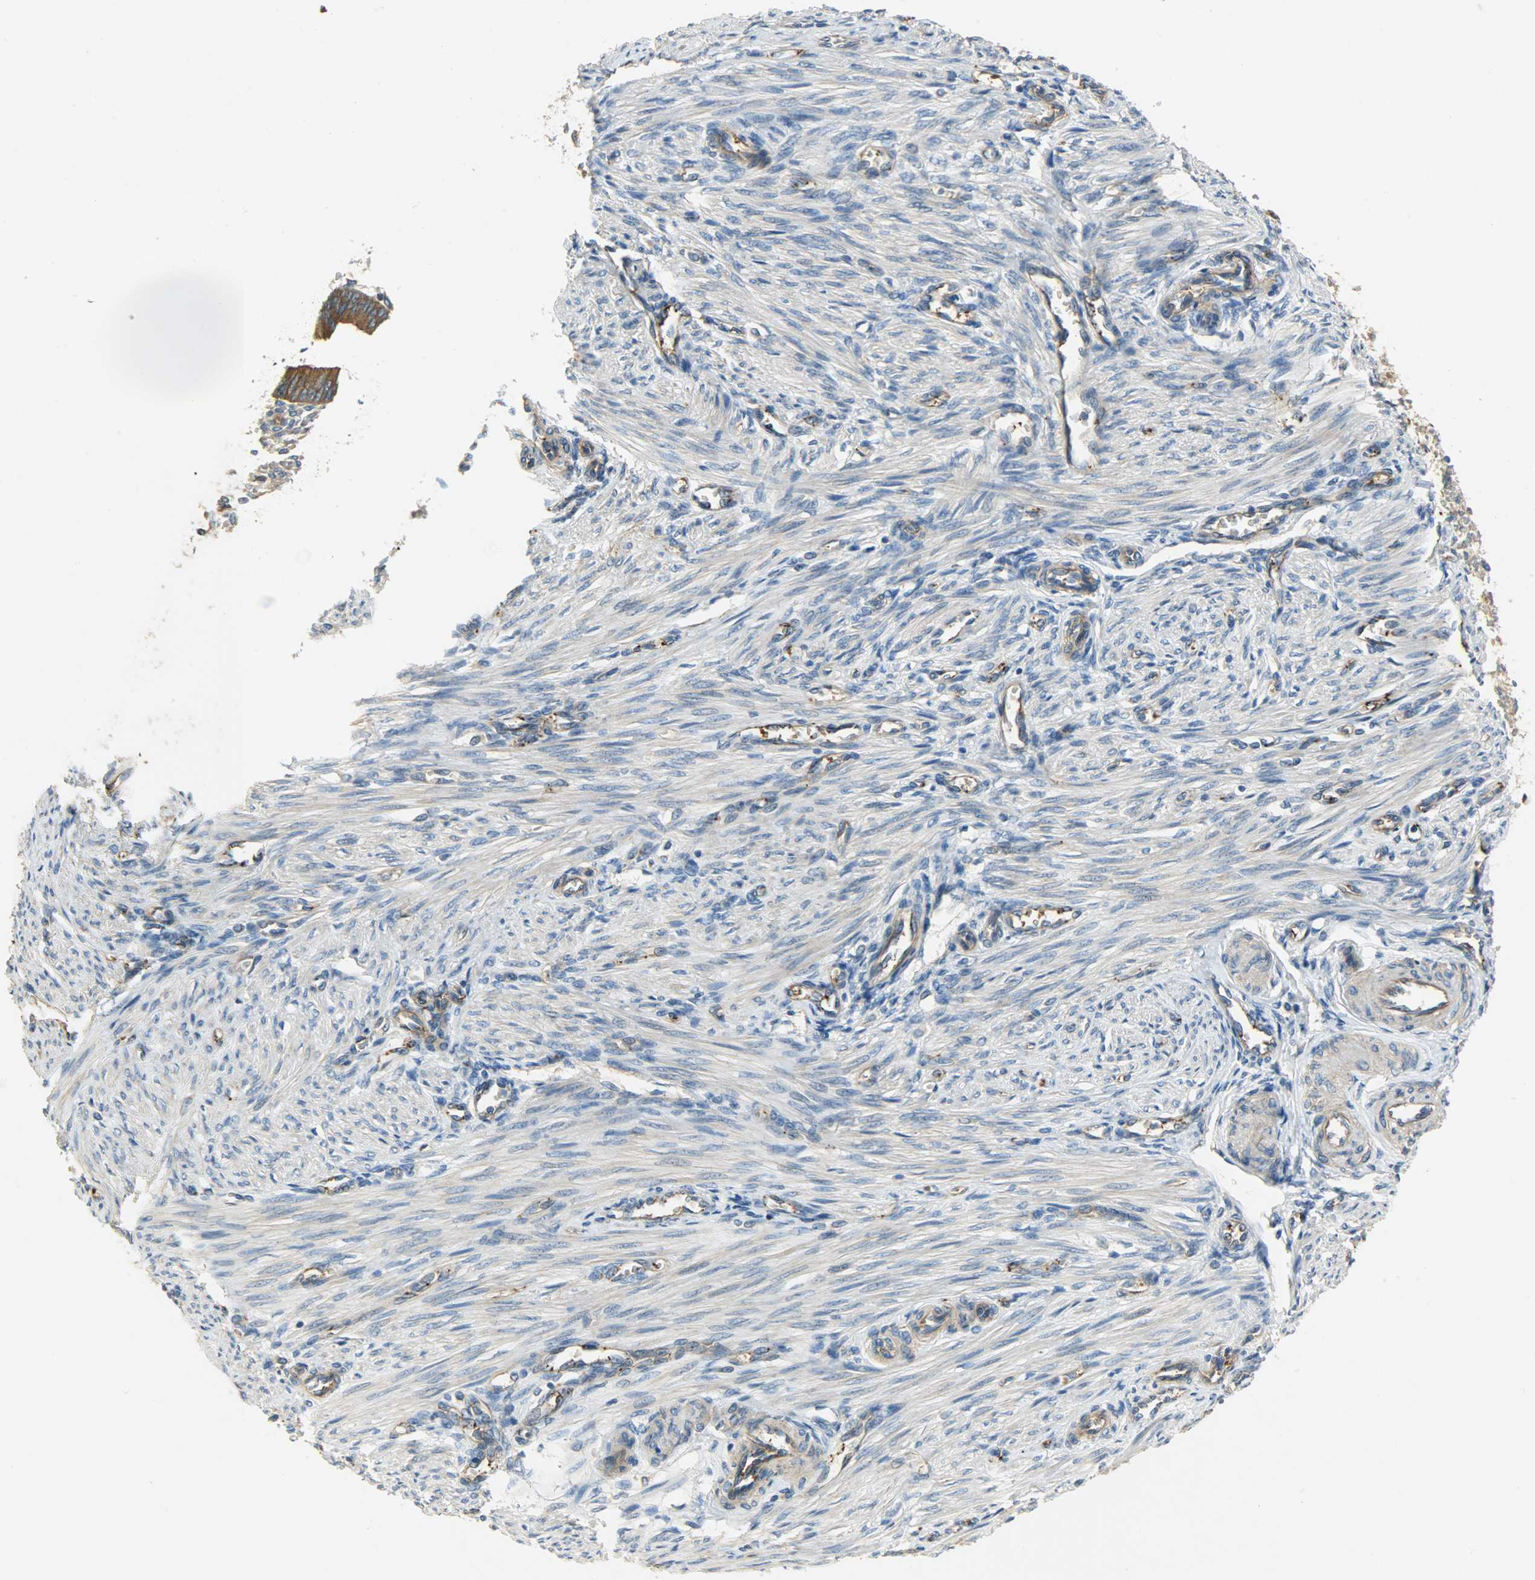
{"staining": {"intensity": "weak", "quantity": "25%-75%", "location": "cytoplasmic/membranous"}, "tissue": "endometrium", "cell_type": "Cells in endometrial stroma", "image_type": "normal", "snomed": [{"axis": "morphology", "description": "Normal tissue, NOS"}, {"axis": "topography", "description": "Endometrium"}], "caption": "Cells in endometrial stroma show low levels of weak cytoplasmic/membranous staining in approximately 25%-75% of cells in normal human endometrium. (Stains: DAB in brown, nuclei in blue, Microscopy: brightfield microscopy at high magnification).", "gene": "KIAA1217", "patient": {"sex": "female", "age": 27}}